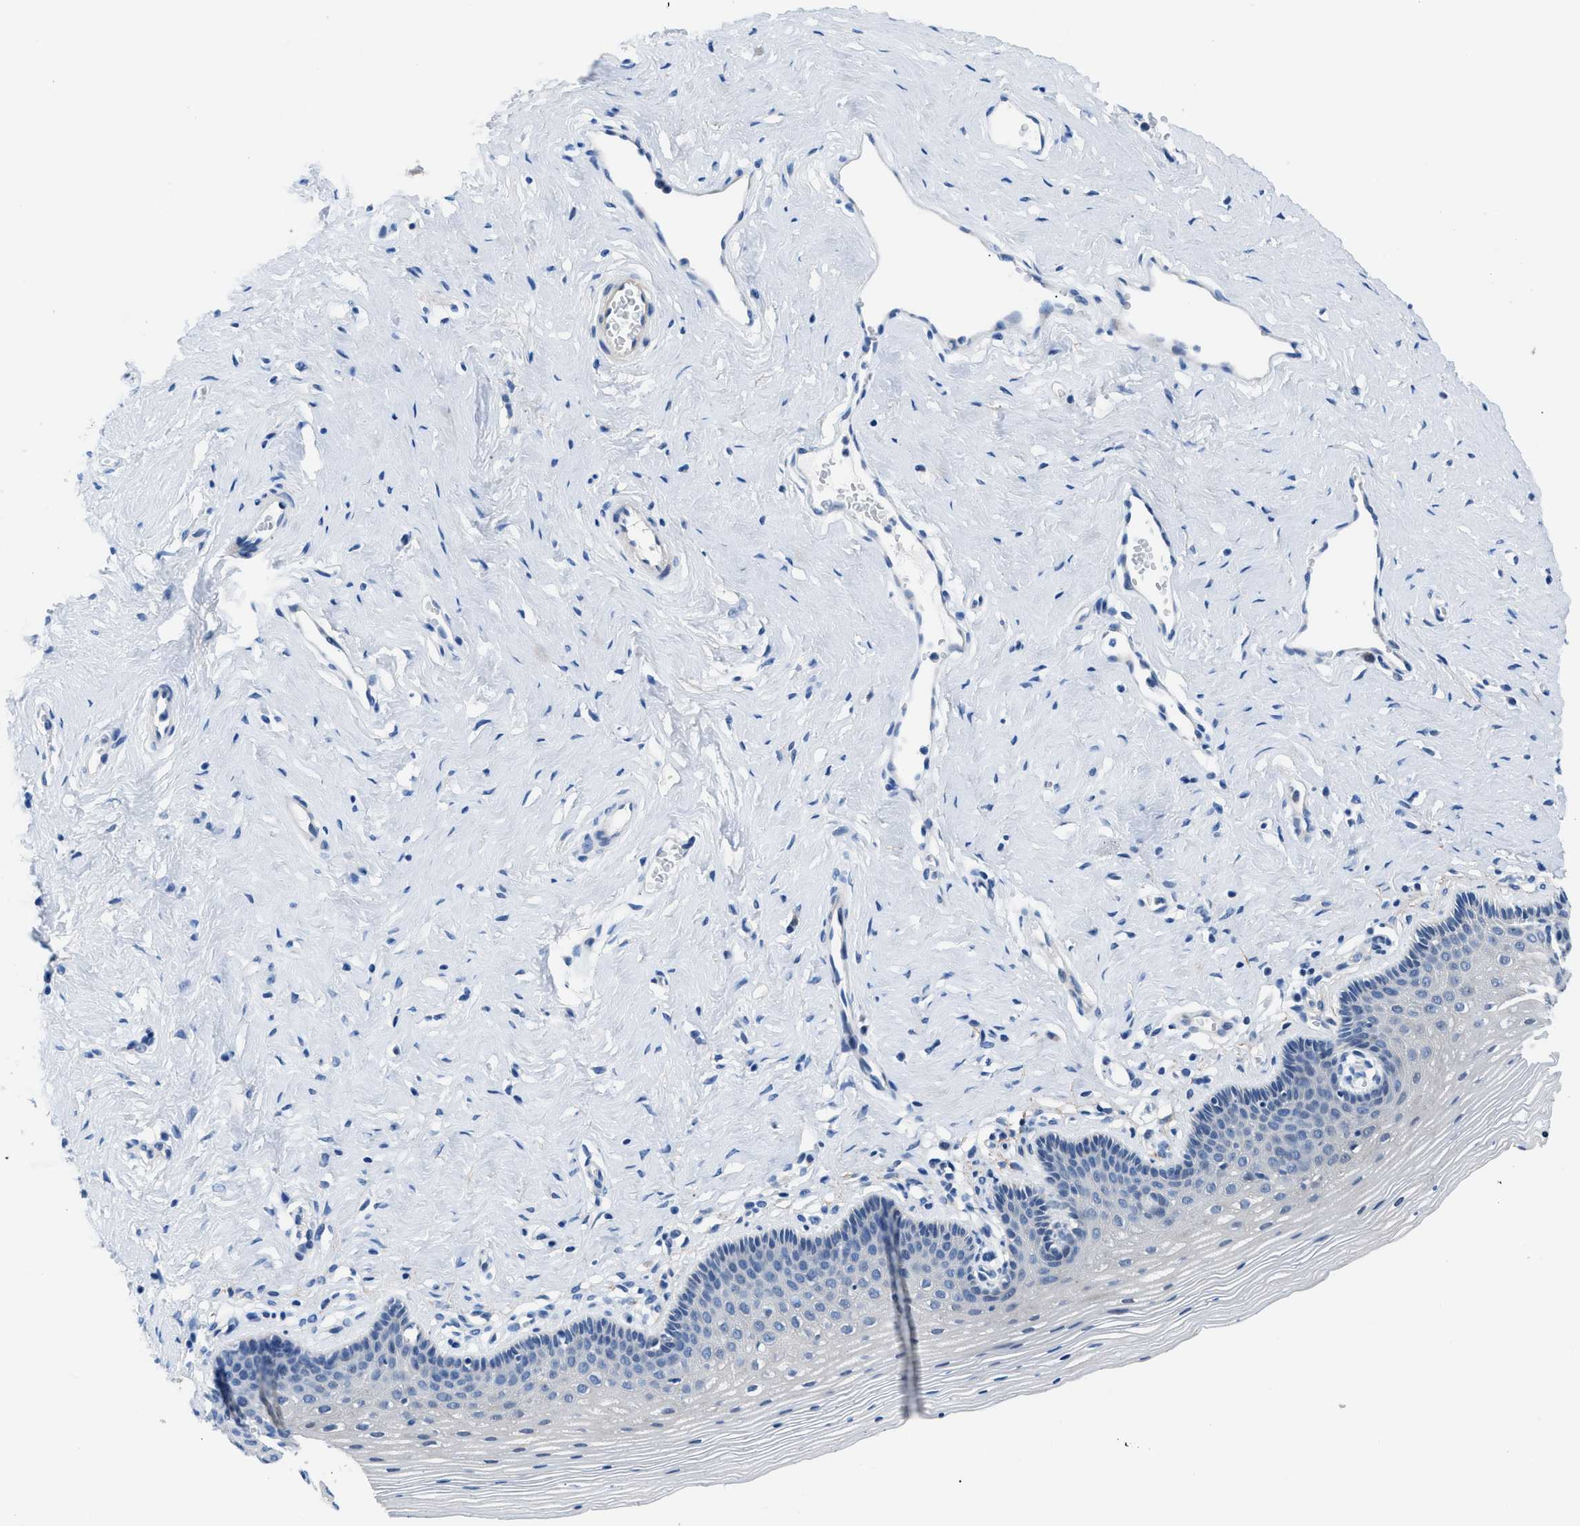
{"staining": {"intensity": "negative", "quantity": "none", "location": "none"}, "tissue": "vagina", "cell_type": "Squamous epithelial cells", "image_type": "normal", "snomed": [{"axis": "morphology", "description": "Normal tissue, NOS"}, {"axis": "topography", "description": "Vagina"}], "caption": "This micrograph is of unremarkable vagina stained with immunohistochemistry to label a protein in brown with the nuclei are counter-stained blue. There is no staining in squamous epithelial cells. (DAB IHC with hematoxylin counter stain).", "gene": "UAP1", "patient": {"sex": "female", "age": 32}}